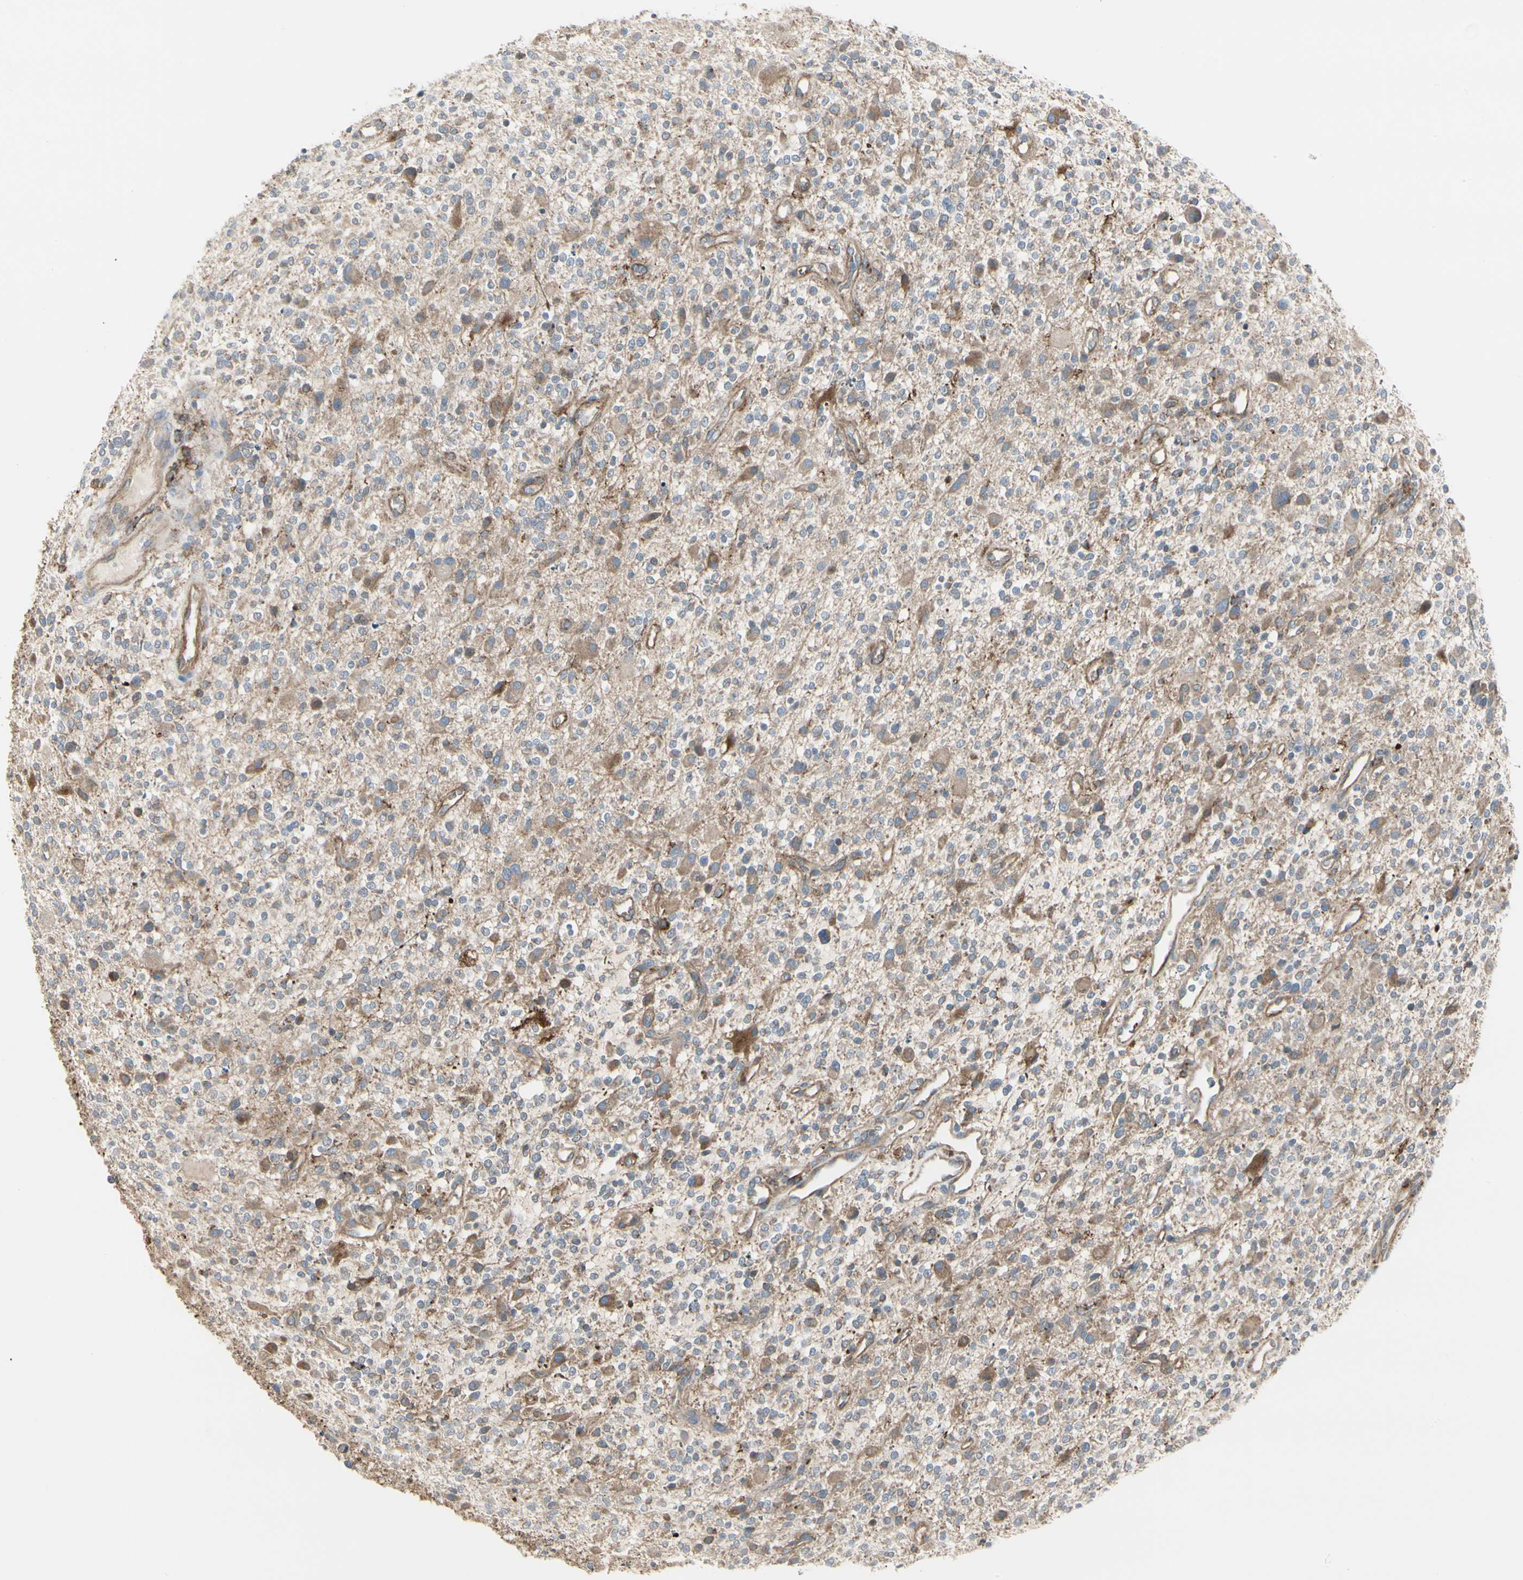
{"staining": {"intensity": "moderate", "quantity": "<25%", "location": "cytoplasmic/membranous"}, "tissue": "glioma", "cell_type": "Tumor cells", "image_type": "cancer", "snomed": [{"axis": "morphology", "description": "Glioma, malignant, High grade"}, {"axis": "topography", "description": "Brain"}], "caption": "Glioma stained for a protein (brown) reveals moderate cytoplasmic/membranous positive positivity in about <25% of tumor cells.", "gene": "ATP6V1B2", "patient": {"sex": "male", "age": 48}}